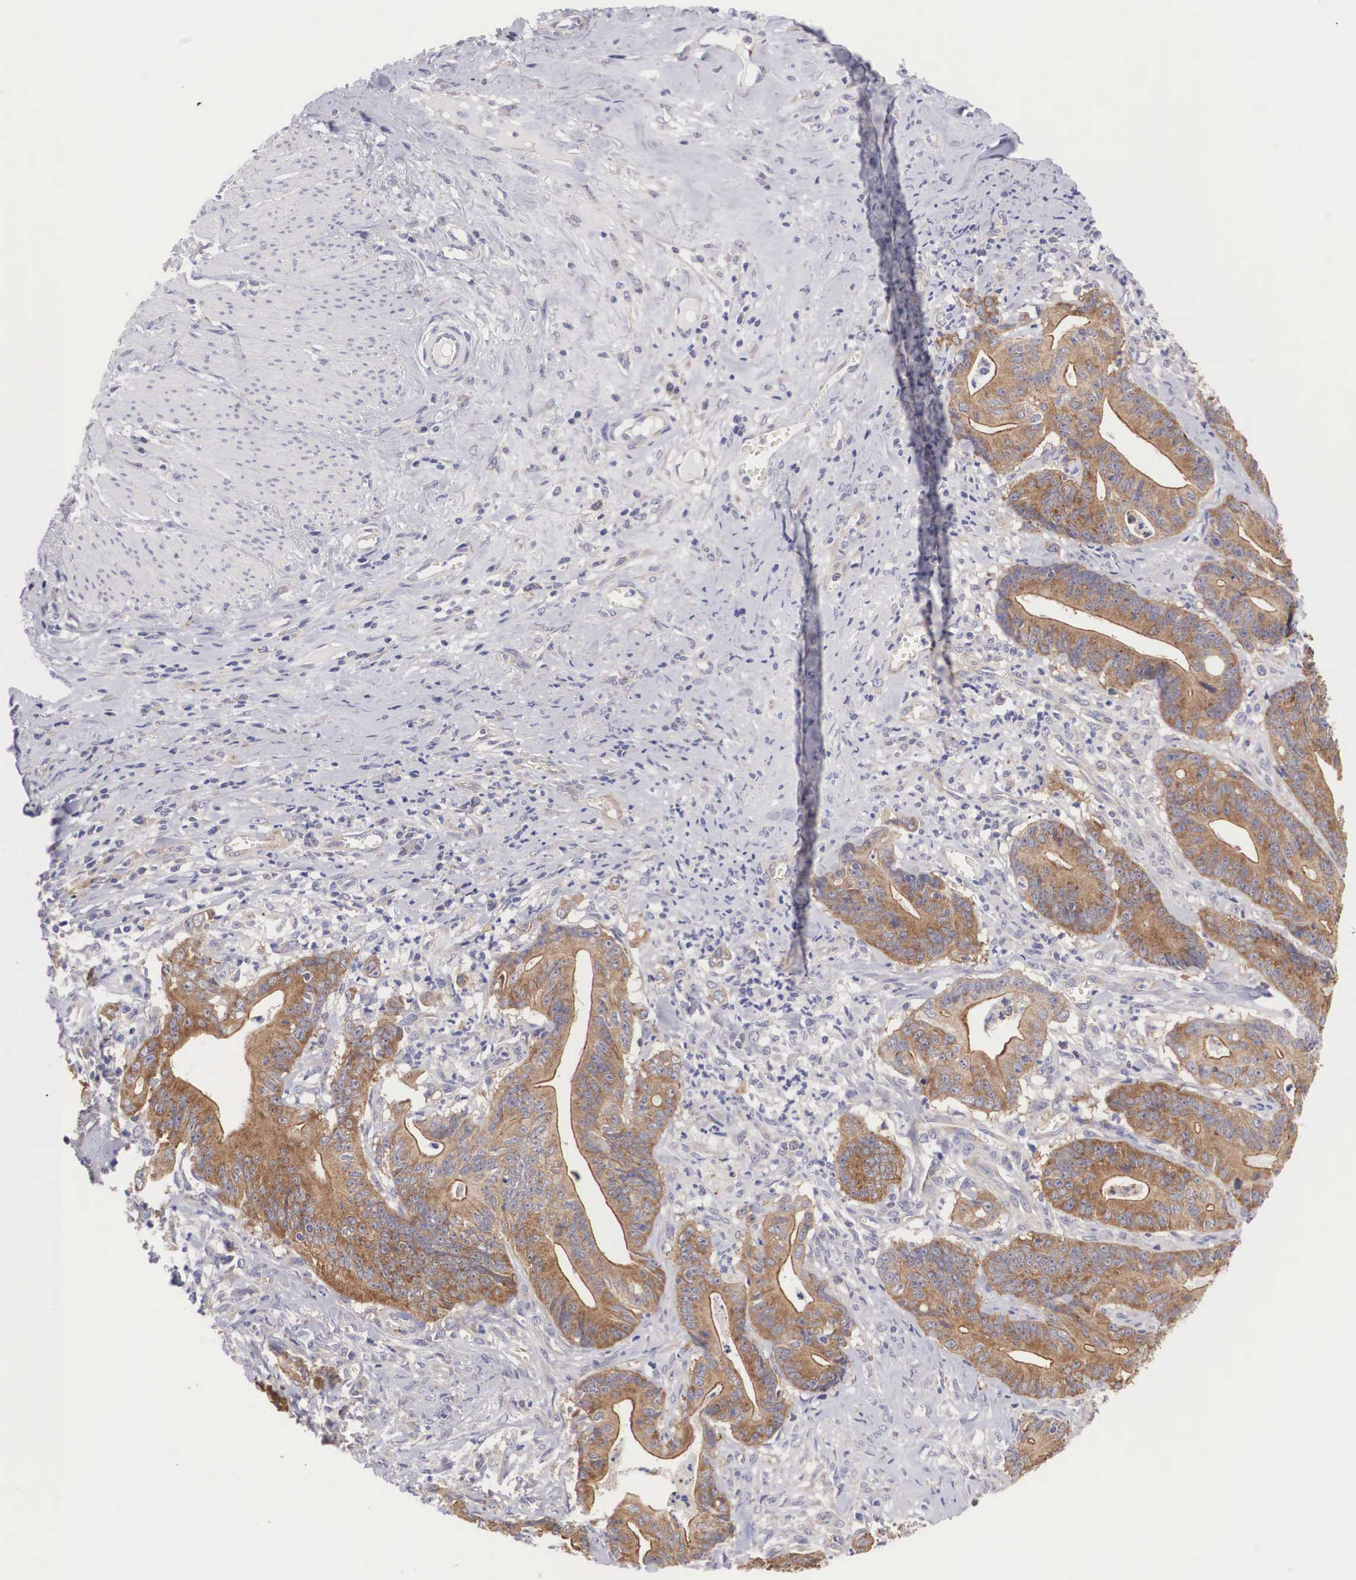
{"staining": {"intensity": "strong", "quantity": ">75%", "location": "cytoplasmic/membranous"}, "tissue": "stomach cancer", "cell_type": "Tumor cells", "image_type": "cancer", "snomed": [{"axis": "morphology", "description": "Adenocarcinoma, NOS"}, {"axis": "topography", "description": "Stomach, lower"}], "caption": "Brown immunohistochemical staining in stomach cancer shows strong cytoplasmic/membranous staining in about >75% of tumor cells. The protein is stained brown, and the nuclei are stained in blue (DAB (3,3'-diaminobenzidine) IHC with brightfield microscopy, high magnification).", "gene": "TXLNG", "patient": {"sex": "female", "age": 86}}